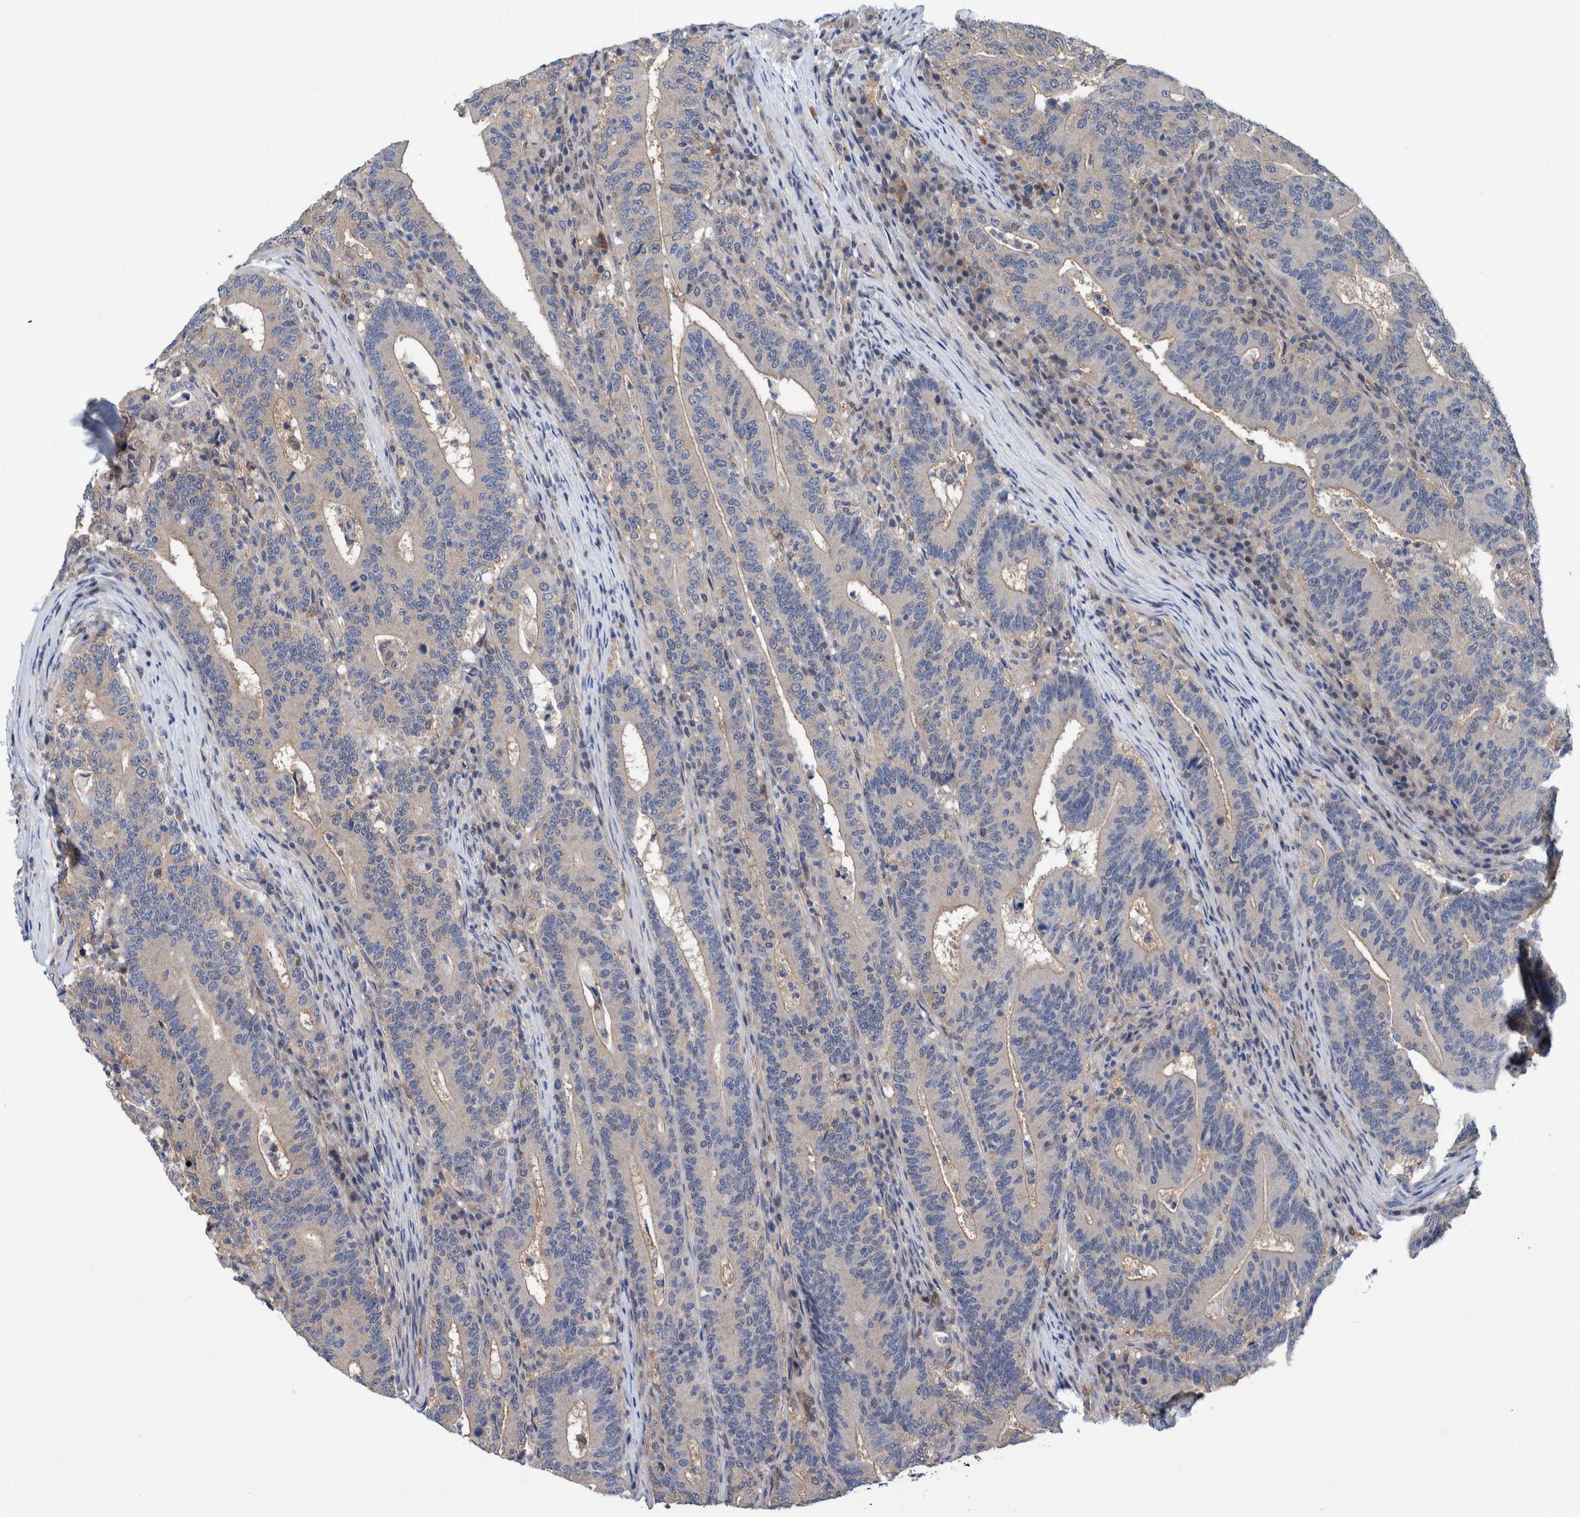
{"staining": {"intensity": "negative", "quantity": "none", "location": "none"}, "tissue": "colorectal cancer", "cell_type": "Tumor cells", "image_type": "cancer", "snomed": [{"axis": "morphology", "description": "Adenocarcinoma, NOS"}, {"axis": "topography", "description": "Colon"}], "caption": "This is a photomicrograph of immunohistochemistry staining of colorectal cancer (adenocarcinoma), which shows no staining in tumor cells.", "gene": "PFAS", "patient": {"sex": "female", "age": 66}}